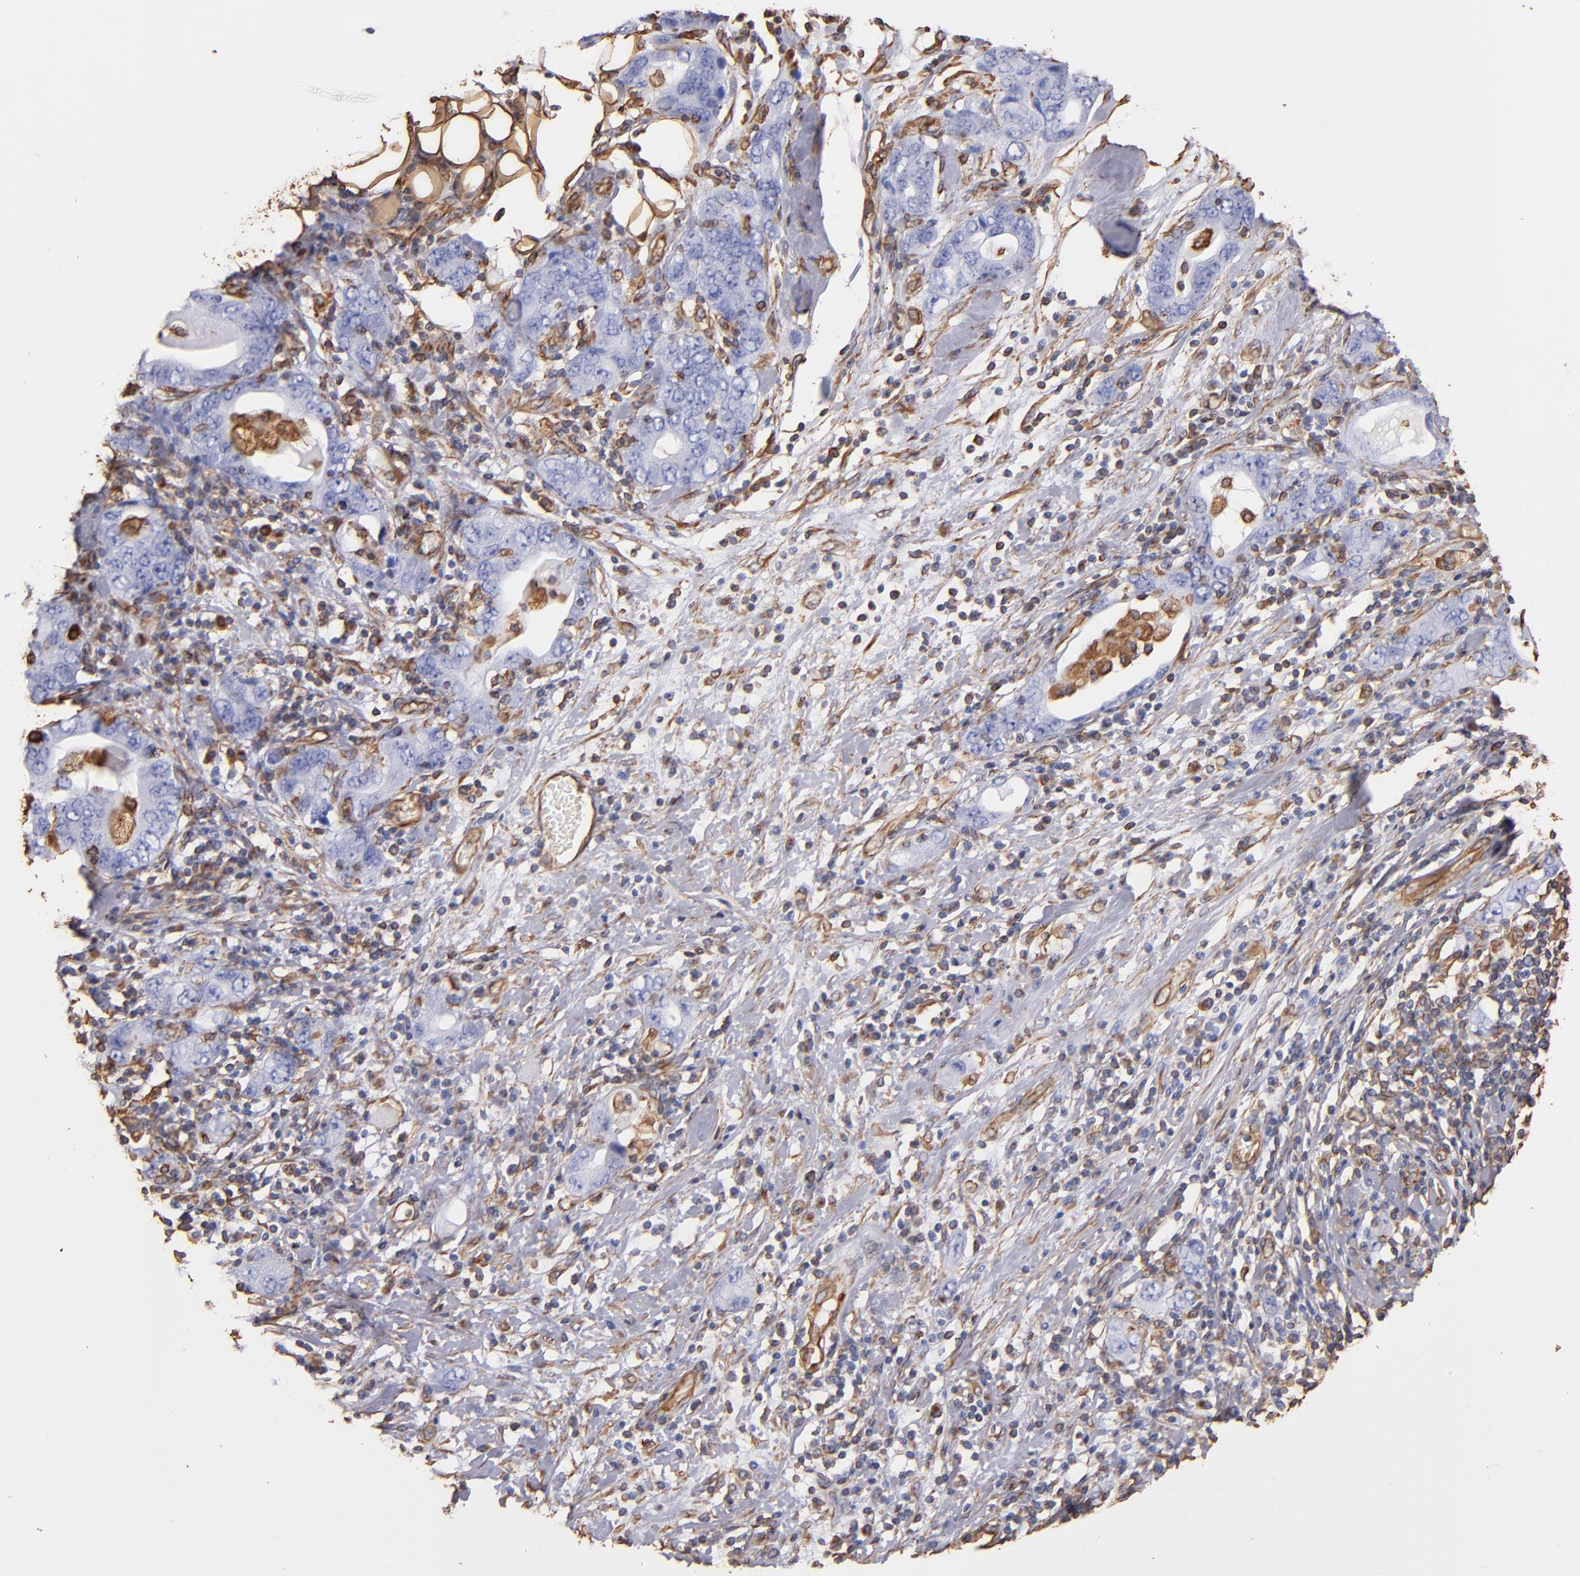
{"staining": {"intensity": "negative", "quantity": "none", "location": "none"}, "tissue": "stomach cancer", "cell_type": "Tumor cells", "image_type": "cancer", "snomed": [{"axis": "morphology", "description": "Adenocarcinoma, NOS"}, {"axis": "topography", "description": "Stomach, lower"}], "caption": "The immunohistochemistry photomicrograph has no significant positivity in tumor cells of stomach adenocarcinoma tissue.", "gene": "VIM", "patient": {"sex": "female", "age": 93}}